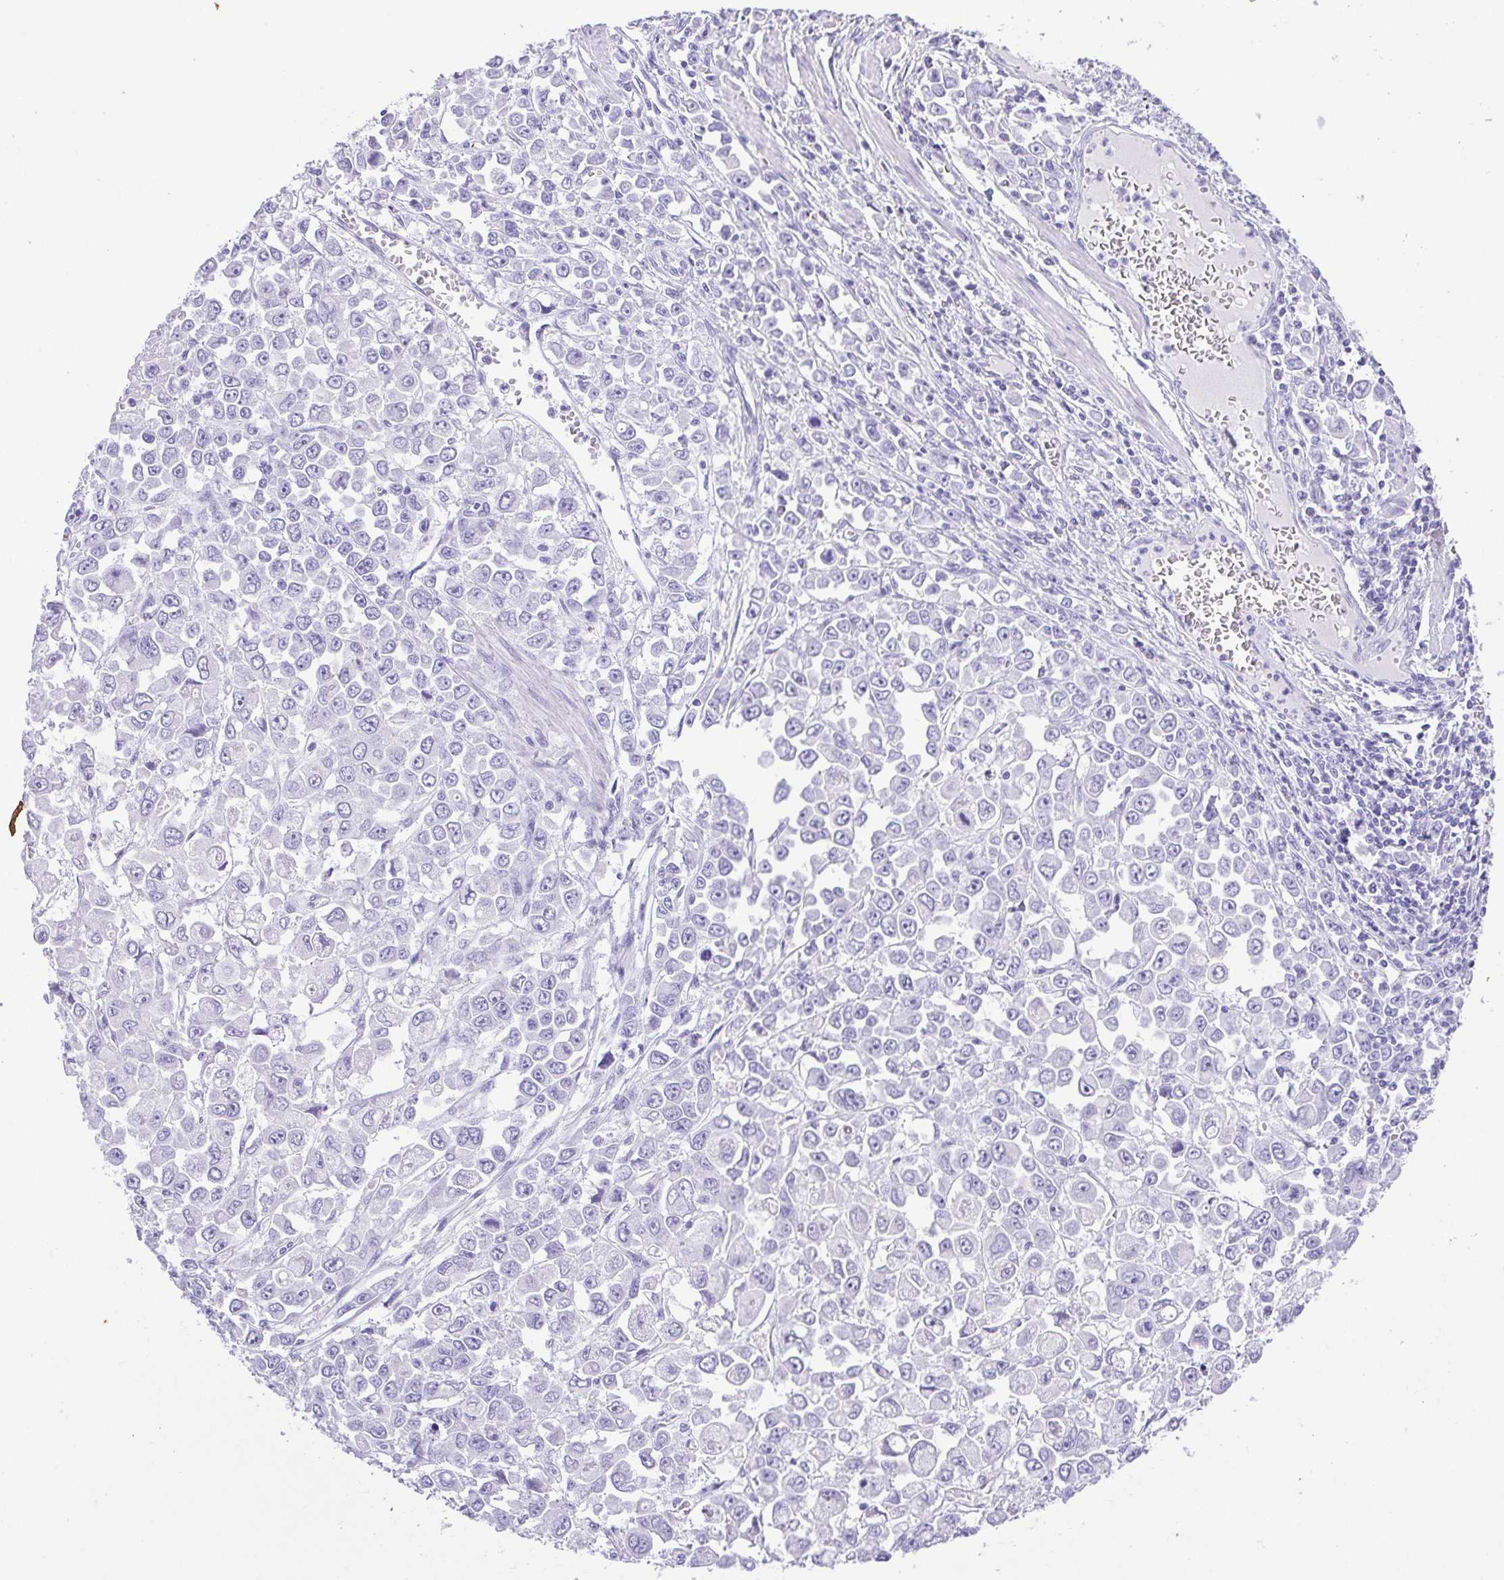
{"staining": {"intensity": "negative", "quantity": "none", "location": "none"}, "tissue": "stomach cancer", "cell_type": "Tumor cells", "image_type": "cancer", "snomed": [{"axis": "morphology", "description": "Adenocarcinoma, NOS"}, {"axis": "topography", "description": "Stomach, upper"}], "caption": "Tumor cells show no significant protein positivity in stomach cancer (adenocarcinoma).", "gene": "CDSN", "patient": {"sex": "male", "age": 70}}